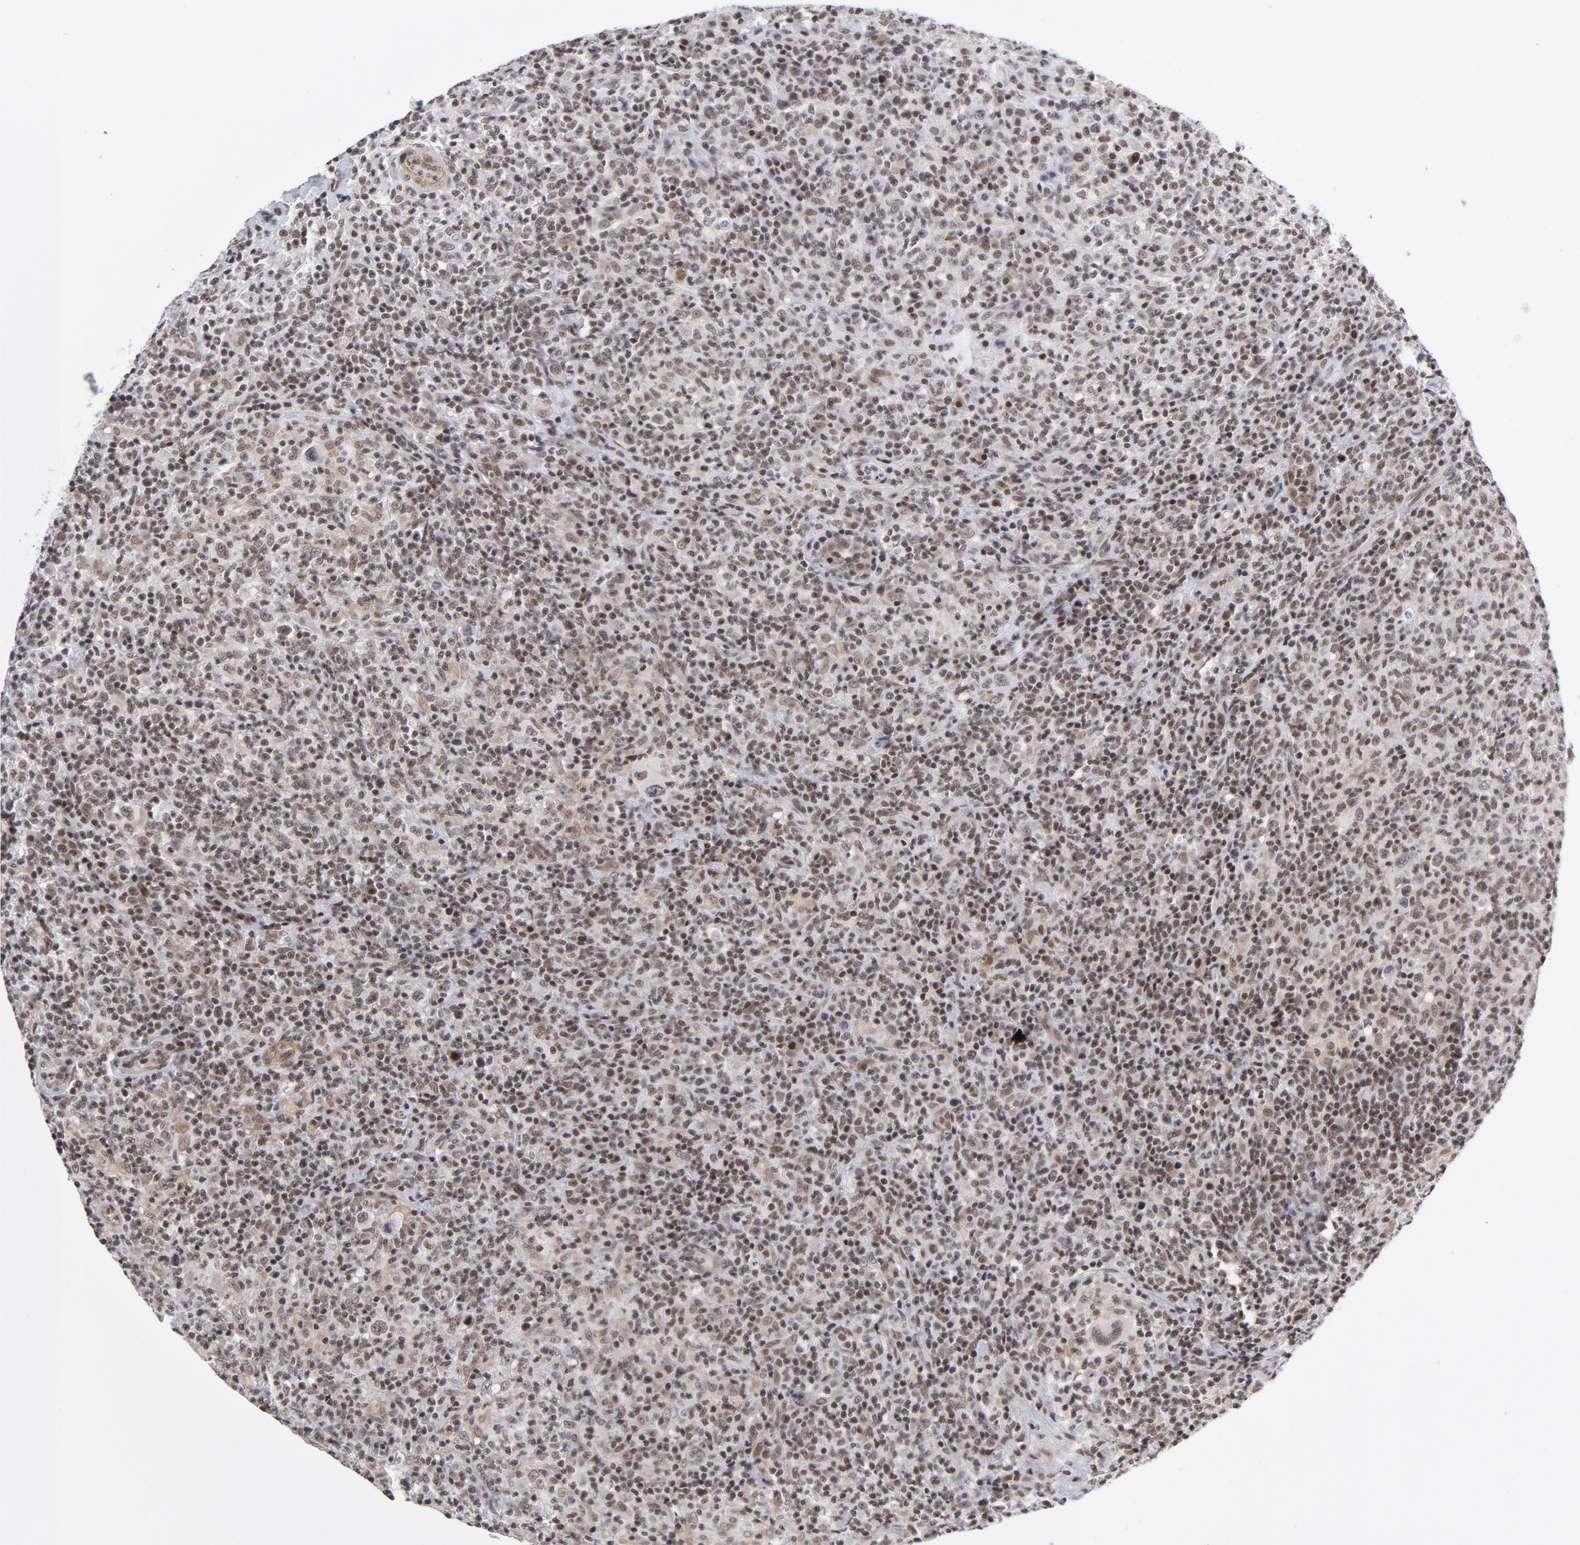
{"staining": {"intensity": "strong", "quantity": ">75%", "location": "nuclear"}, "tissue": "lymphoma", "cell_type": "Tumor cells", "image_type": "cancer", "snomed": [{"axis": "morphology", "description": "Hodgkin's disease, NOS"}, {"axis": "topography", "description": "Lymph node"}], "caption": "Human Hodgkin's disease stained with a brown dye exhibits strong nuclear positive expression in approximately >75% of tumor cells.", "gene": "CTCF", "patient": {"sex": "male", "age": 65}}